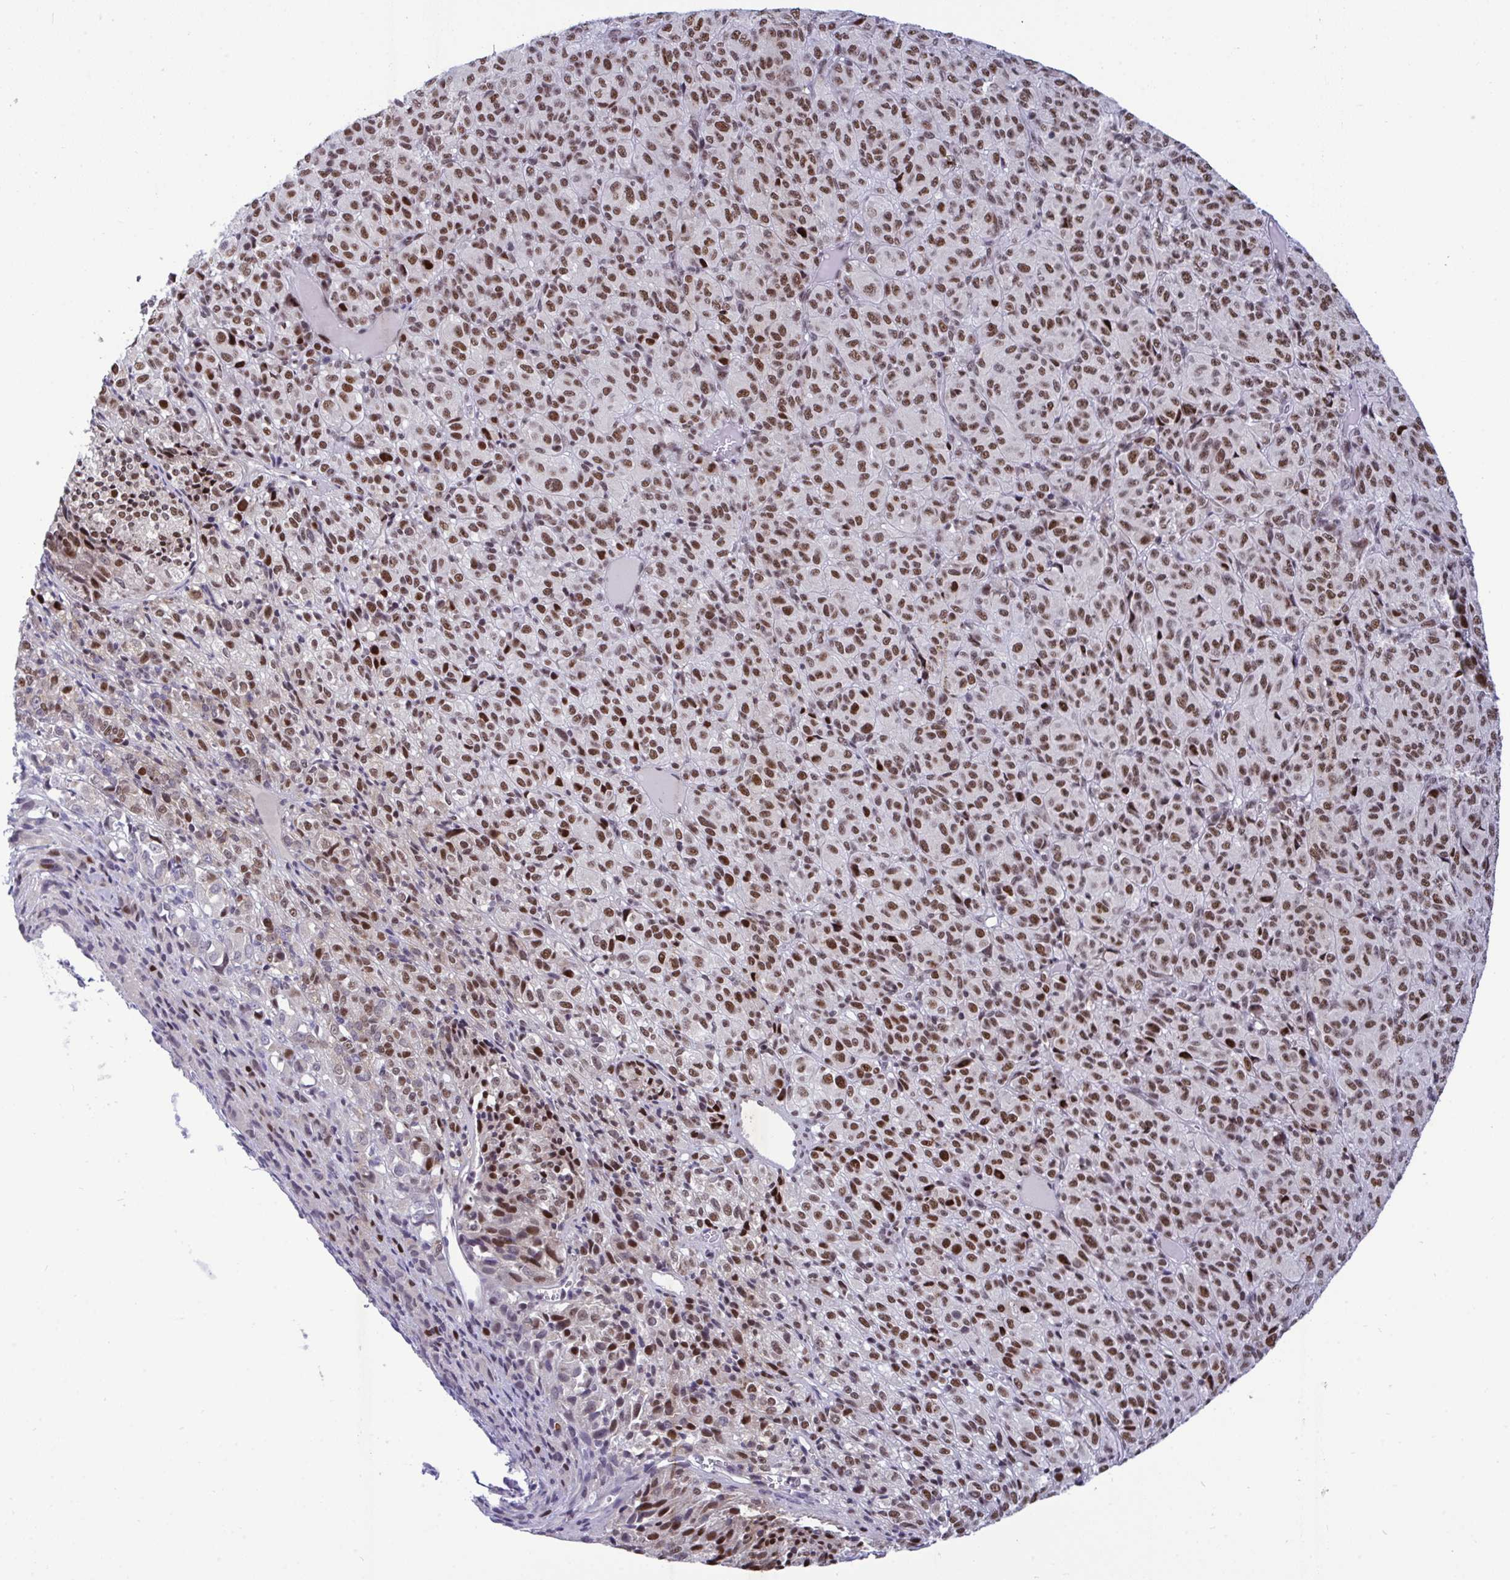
{"staining": {"intensity": "moderate", "quantity": ">75%", "location": "nuclear"}, "tissue": "melanoma", "cell_type": "Tumor cells", "image_type": "cancer", "snomed": [{"axis": "morphology", "description": "Malignant melanoma, Metastatic site"}, {"axis": "topography", "description": "Brain"}], "caption": "Protein expression analysis of malignant melanoma (metastatic site) displays moderate nuclear staining in approximately >75% of tumor cells.", "gene": "WBP11", "patient": {"sex": "female", "age": 56}}